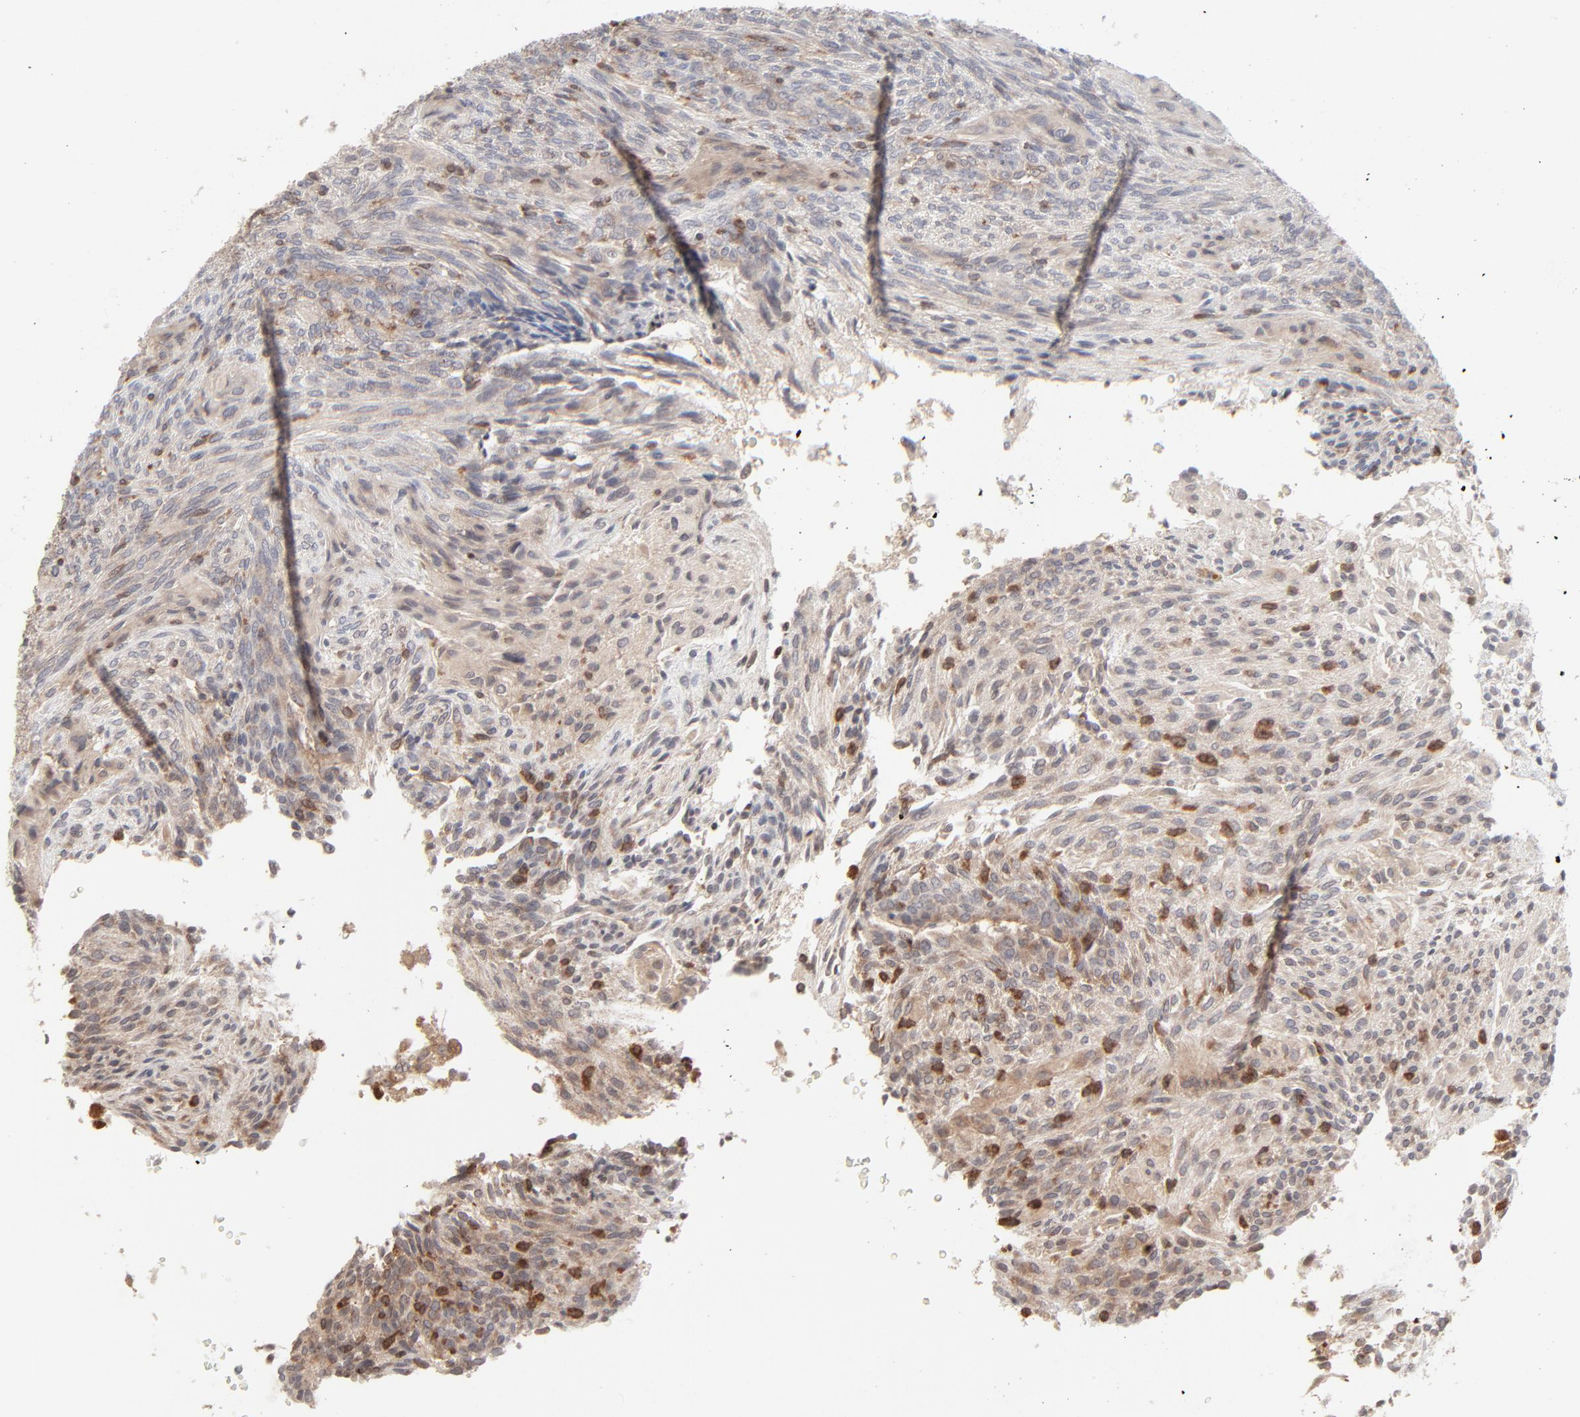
{"staining": {"intensity": "moderate", "quantity": ">75%", "location": "cytoplasmic/membranous"}, "tissue": "glioma", "cell_type": "Tumor cells", "image_type": "cancer", "snomed": [{"axis": "morphology", "description": "Glioma, malignant, High grade"}, {"axis": "topography", "description": "Cerebral cortex"}], "caption": "This micrograph demonstrates glioma stained with immunohistochemistry to label a protein in brown. The cytoplasmic/membranous of tumor cells show moderate positivity for the protein. Nuclei are counter-stained blue.", "gene": "RAB5C", "patient": {"sex": "female", "age": 55}}